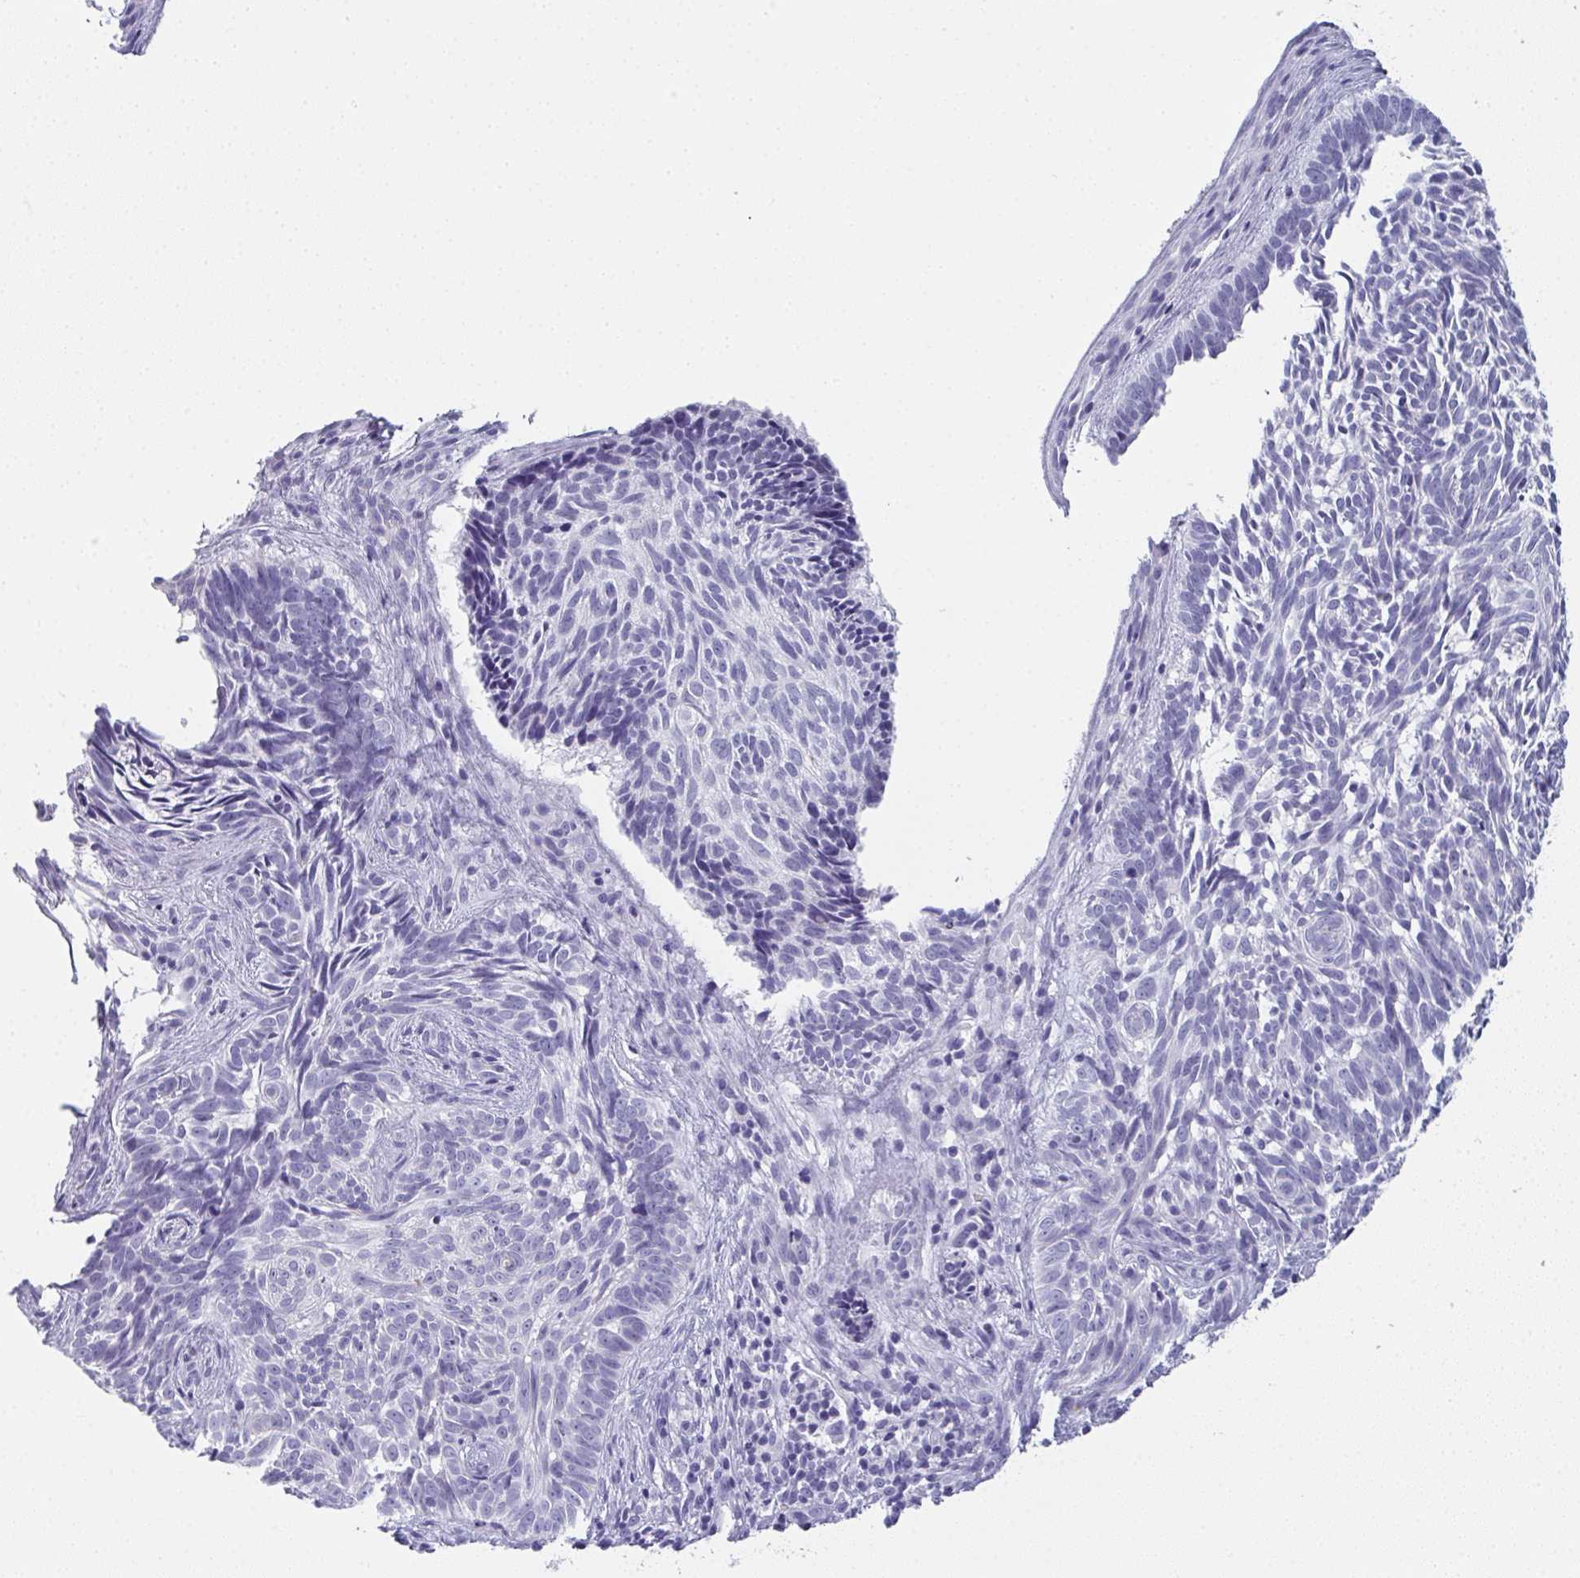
{"staining": {"intensity": "negative", "quantity": "none", "location": "none"}, "tissue": "skin cancer", "cell_type": "Tumor cells", "image_type": "cancer", "snomed": [{"axis": "morphology", "description": "Basal cell carcinoma"}, {"axis": "topography", "description": "Skin"}], "caption": "Skin basal cell carcinoma stained for a protein using immunohistochemistry reveals no staining tumor cells.", "gene": "SLC36A2", "patient": {"sex": "male", "age": 65}}